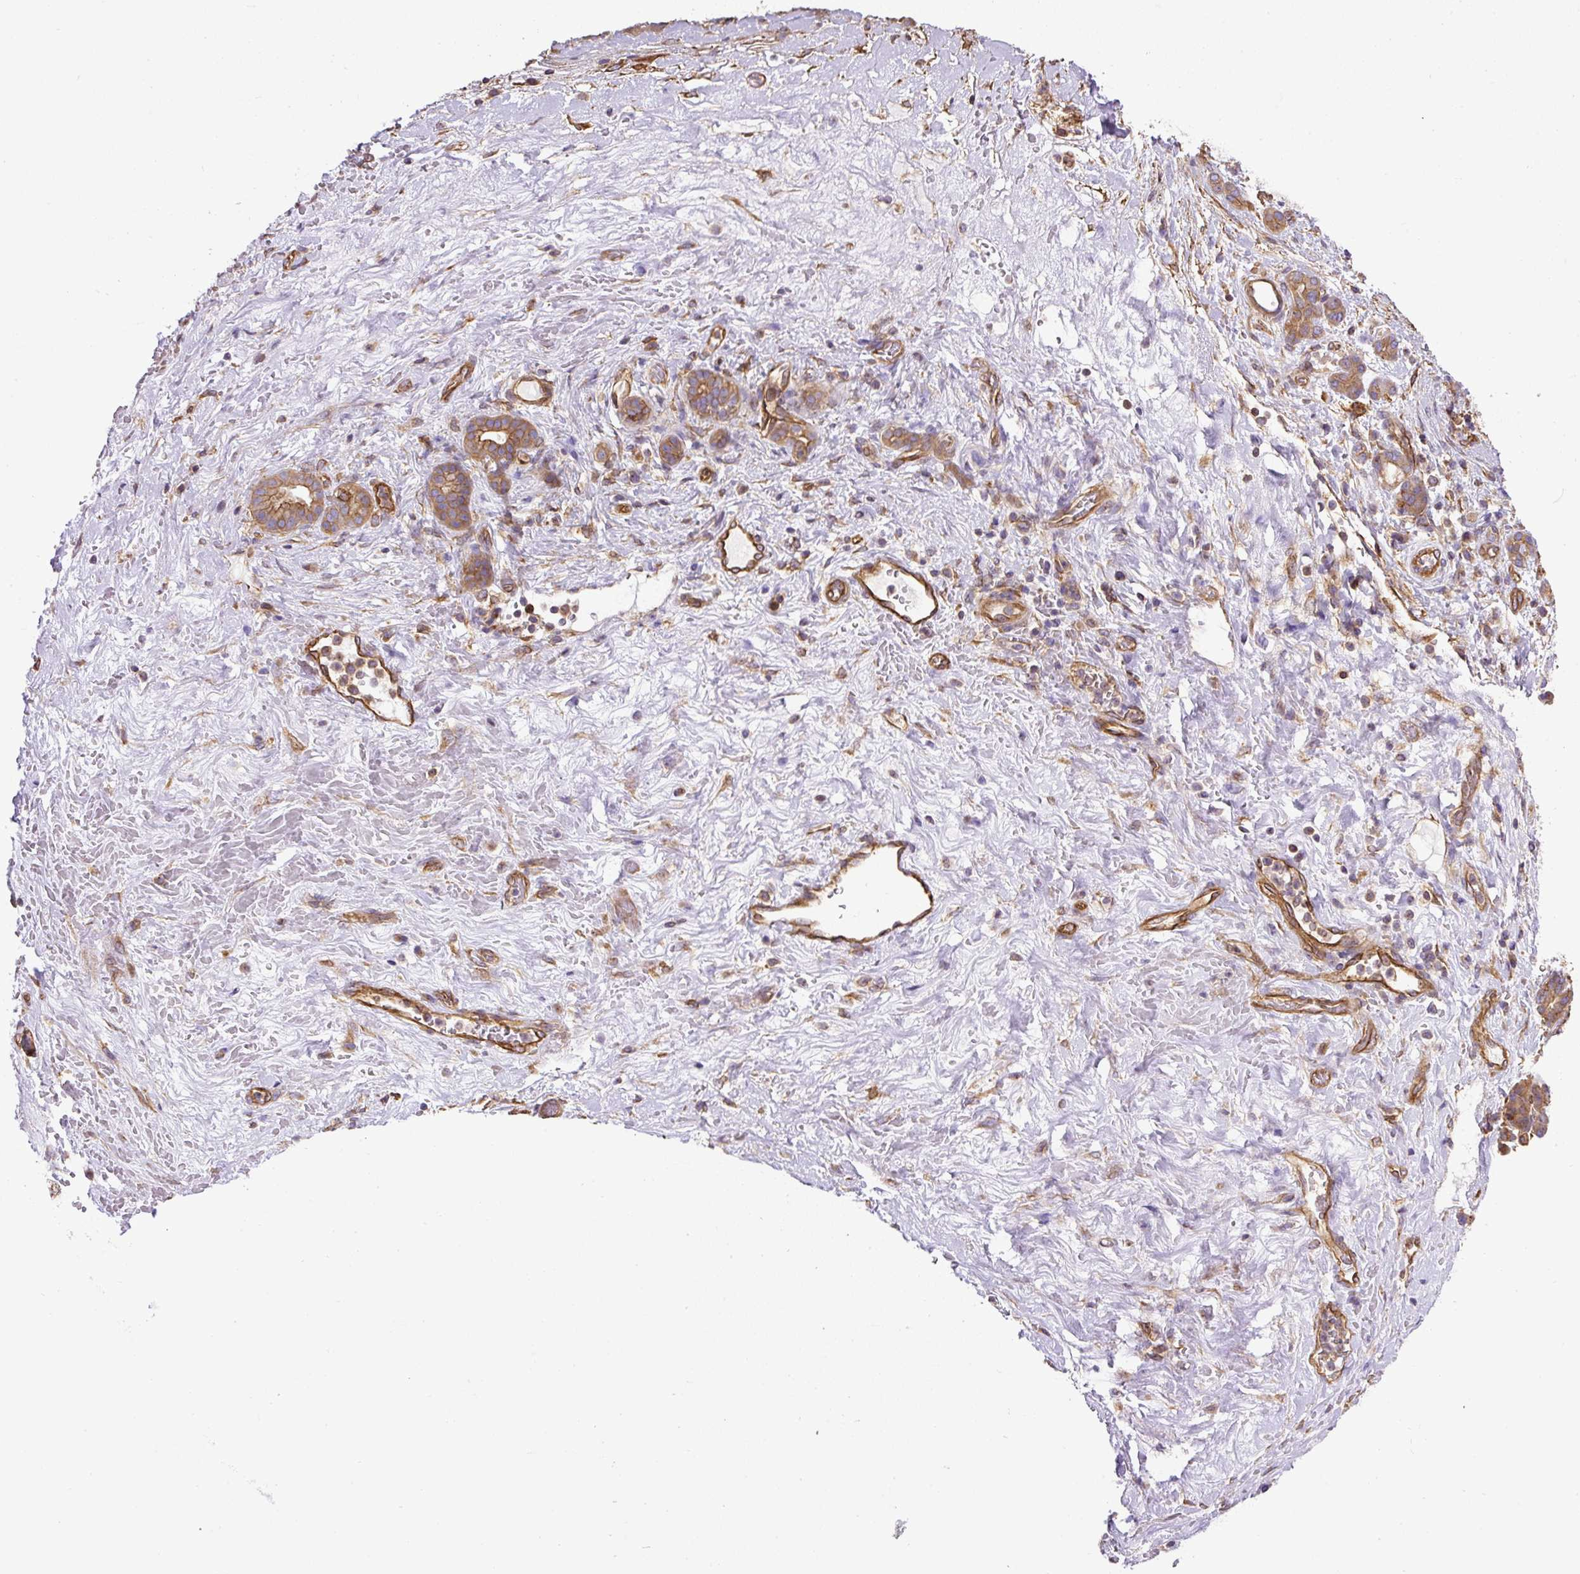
{"staining": {"intensity": "moderate", "quantity": ">75%", "location": "cytoplasmic/membranous"}, "tissue": "pancreatic cancer", "cell_type": "Tumor cells", "image_type": "cancer", "snomed": [{"axis": "morphology", "description": "Adenocarcinoma, NOS"}, {"axis": "topography", "description": "Pancreas"}], "caption": "Moderate cytoplasmic/membranous expression for a protein is seen in approximately >75% of tumor cells of pancreatic cancer using IHC.", "gene": "DCTN1", "patient": {"sex": "male", "age": 44}}